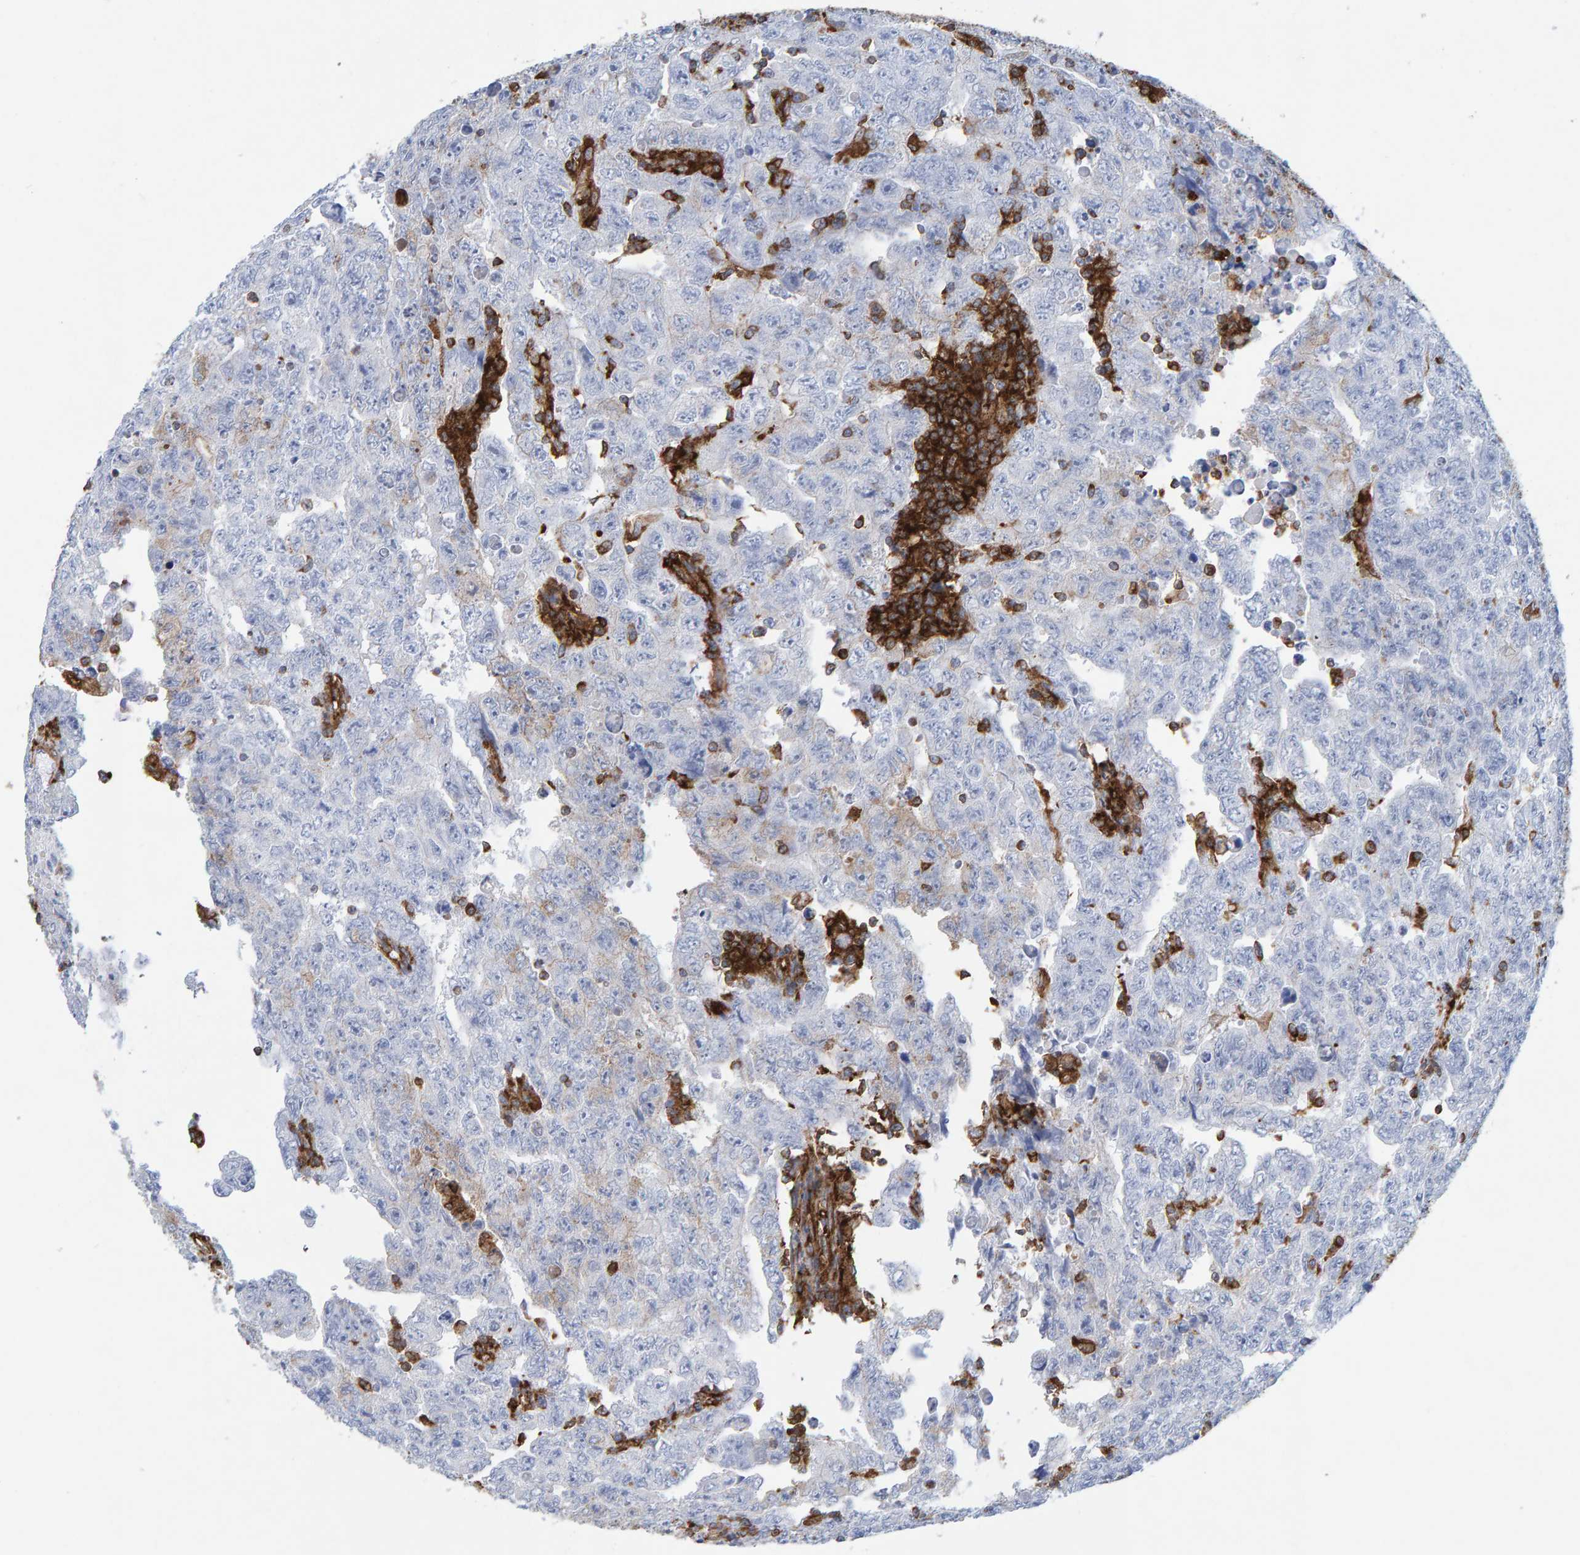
{"staining": {"intensity": "negative", "quantity": "none", "location": "none"}, "tissue": "testis cancer", "cell_type": "Tumor cells", "image_type": "cancer", "snomed": [{"axis": "morphology", "description": "Carcinoma, Embryonal, NOS"}, {"axis": "topography", "description": "Testis"}], "caption": "The immunohistochemistry histopathology image has no significant positivity in tumor cells of testis embryonal carcinoma tissue.", "gene": "MVP", "patient": {"sex": "male", "age": 28}}